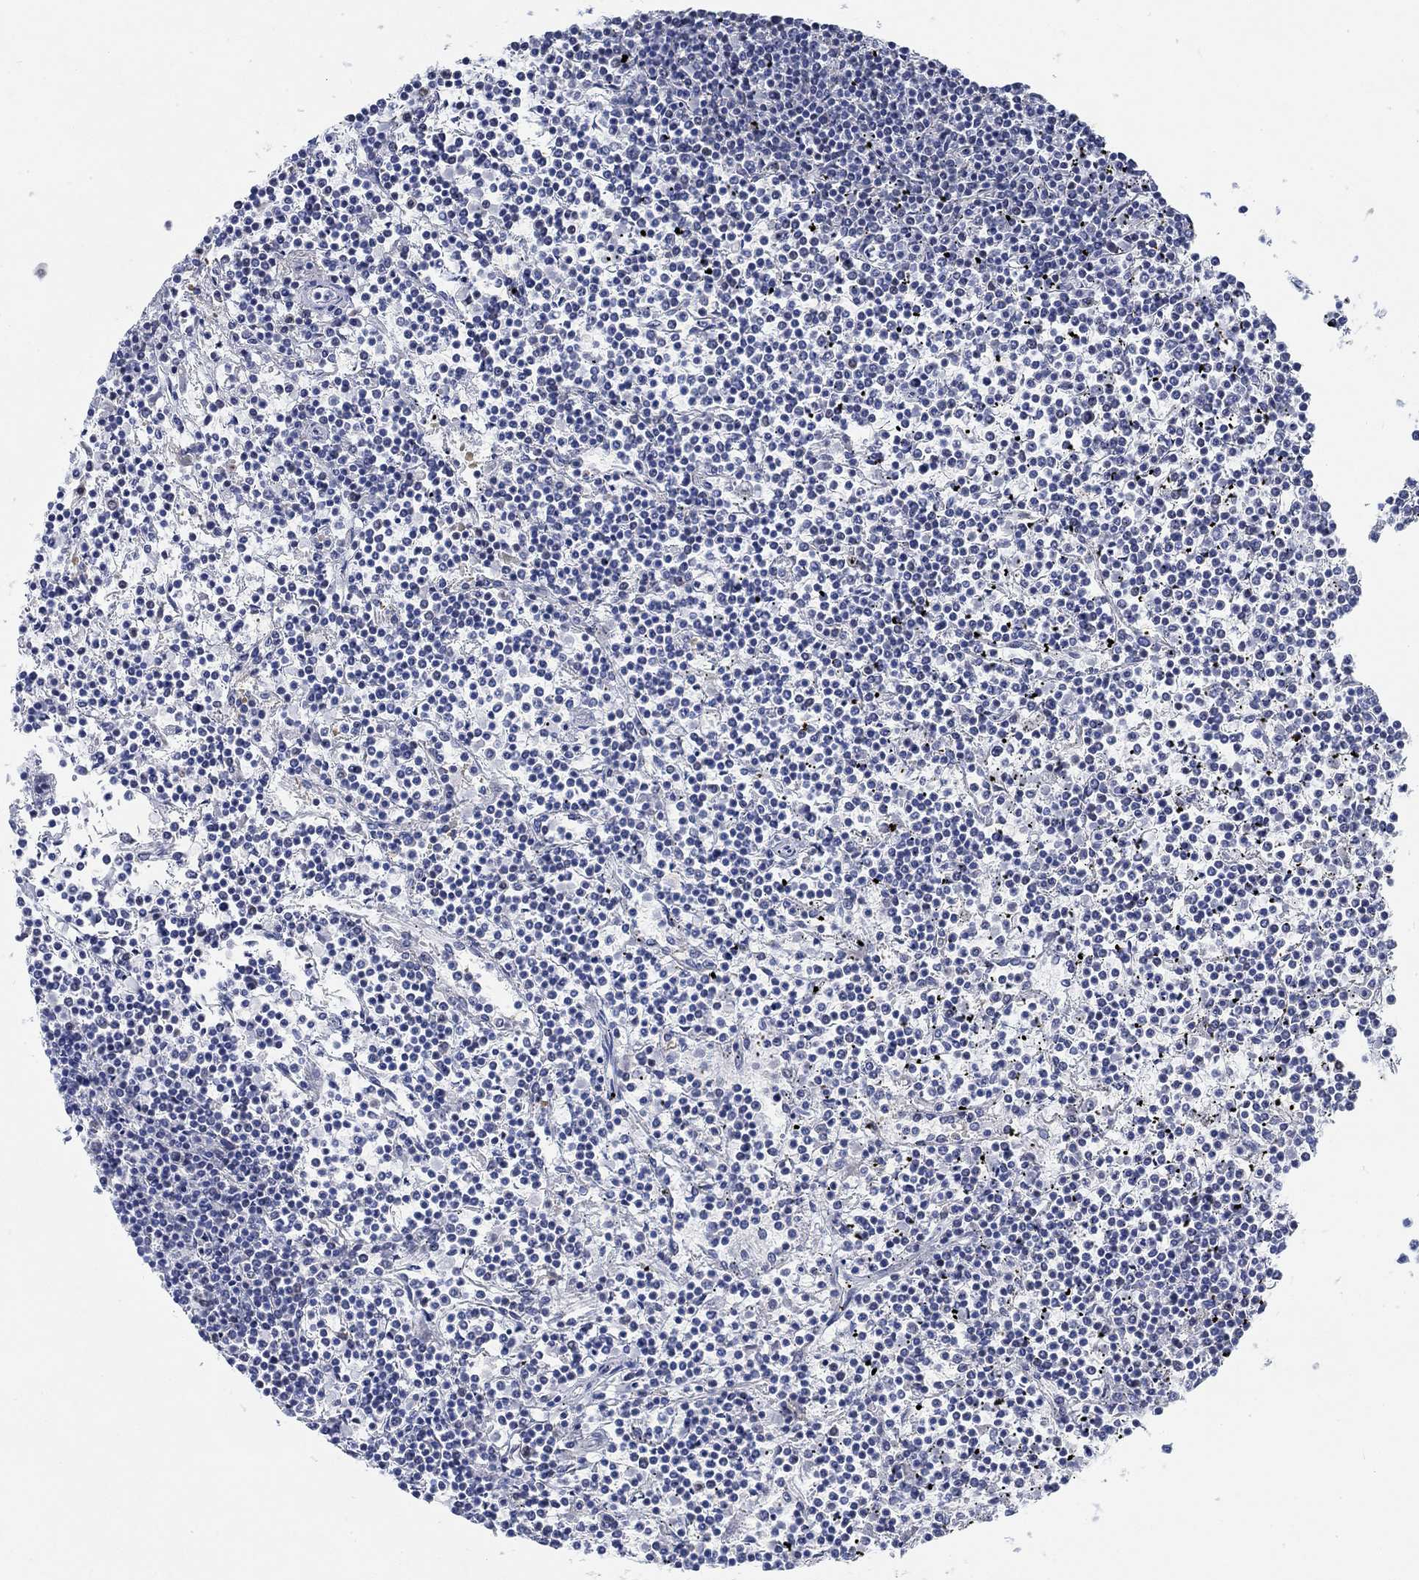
{"staining": {"intensity": "negative", "quantity": "none", "location": "none"}, "tissue": "lymphoma", "cell_type": "Tumor cells", "image_type": "cancer", "snomed": [{"axis": "morphology", "description": "Malignant lymphoma, non-Hodgkin's type, Low grade"}, {"axis": "topography", "description": "Spleen"}], "caption": "This is an immunohistochemistry (IHC) photomicrograph of lymphoma. There is no positivity in tumor cells.", "gene": "KCNH8", "patient": {"sex": "female", "age": 19}}